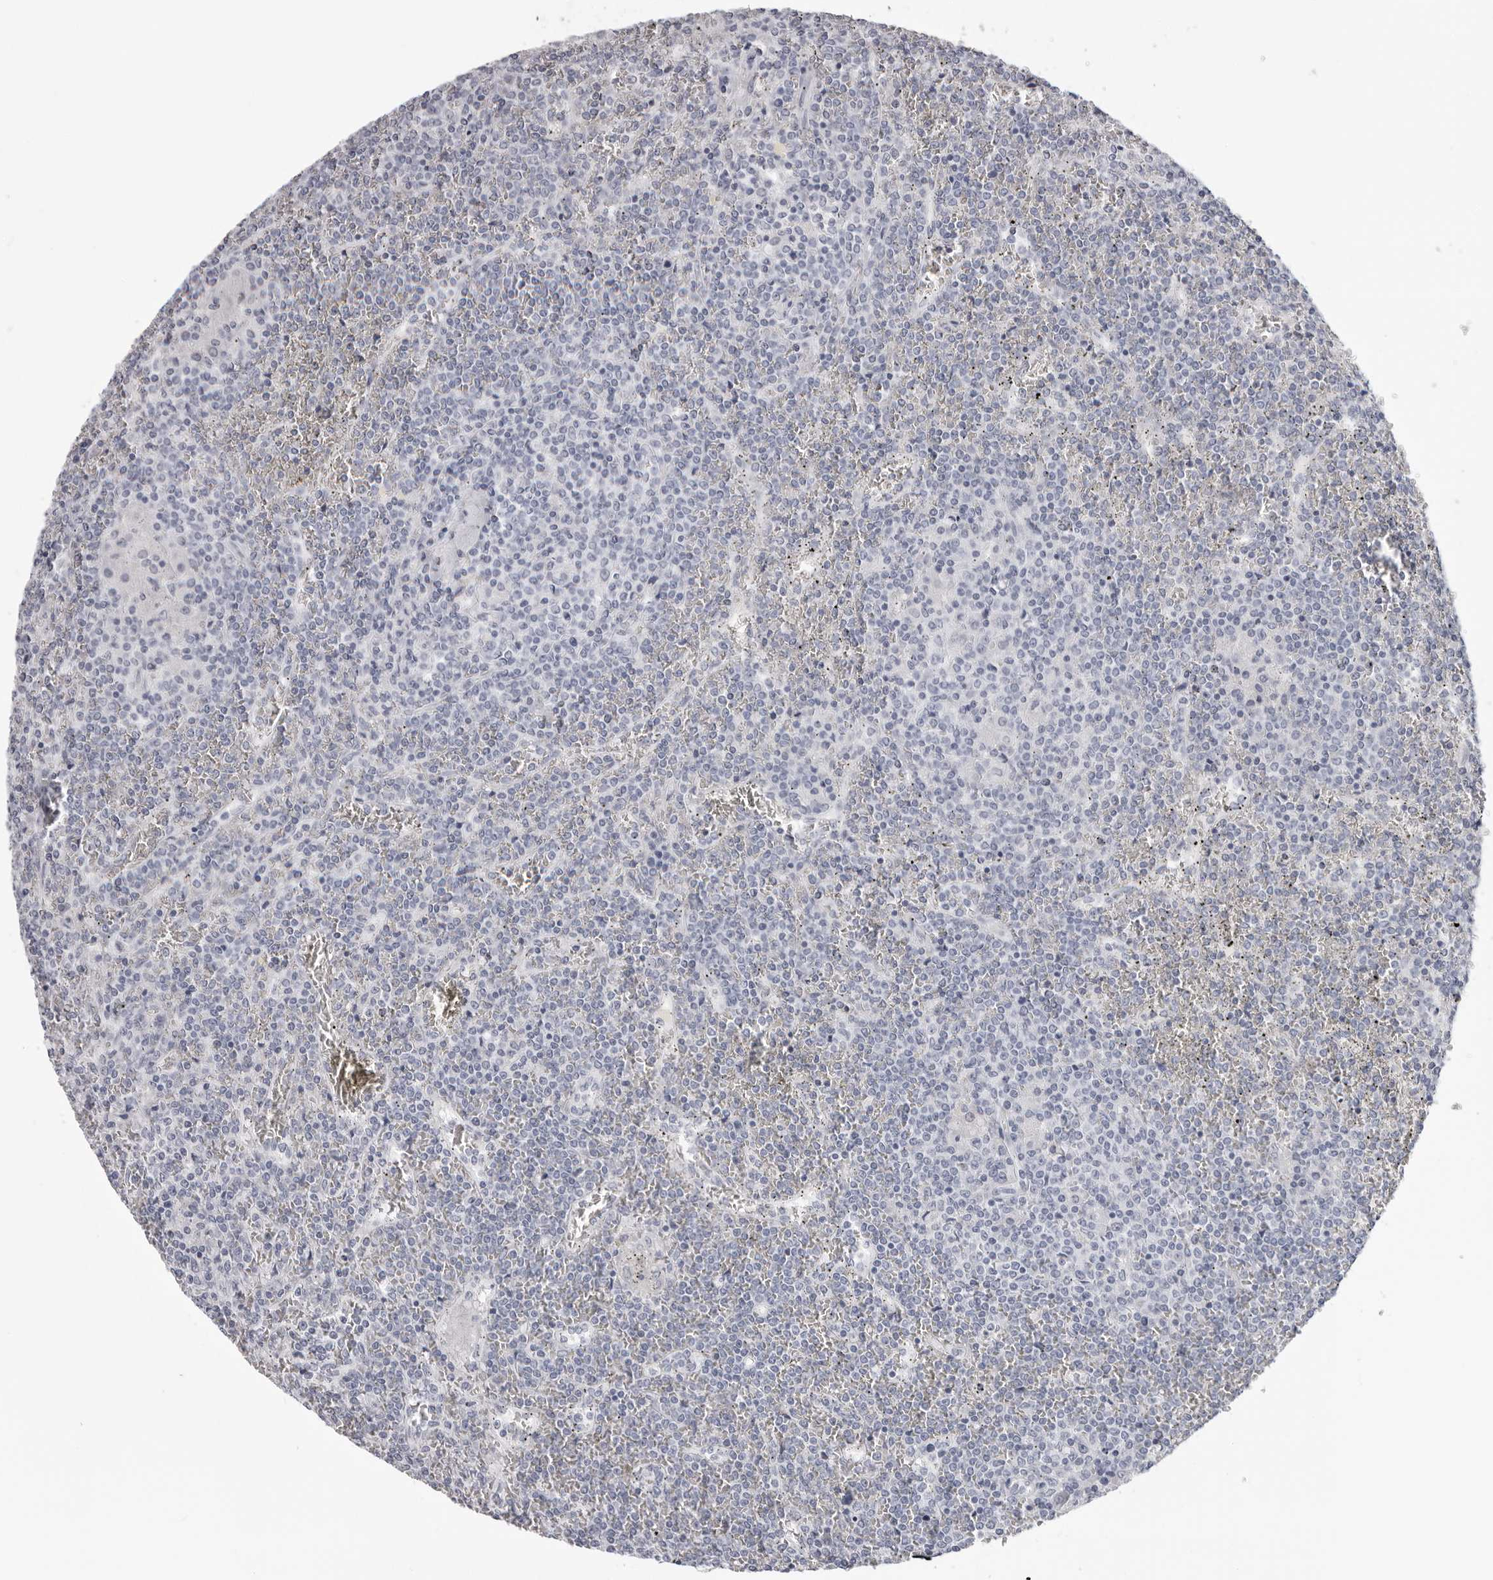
{"staining": {"intensity": "negative", "quantity": "none", "location": "none"}, "tissue": "lymphoma", "cell_type": "Tumor cells", "image_type": "cancer", "snomed": [{"axis": "morphology", "description": "Malignant lymphoma, non-Hodgkin's type, Low grade"}, {"axis": "topography", "description": "Spleen"}], "caption": "Malignant lymphoma, non-Hodgkin's type (low-grade) stained for a protein using immunohistochemistry shows no positivity tumor cells.", "gene": "DNALI1", "patient": {"sex": "female", "age": 19}}